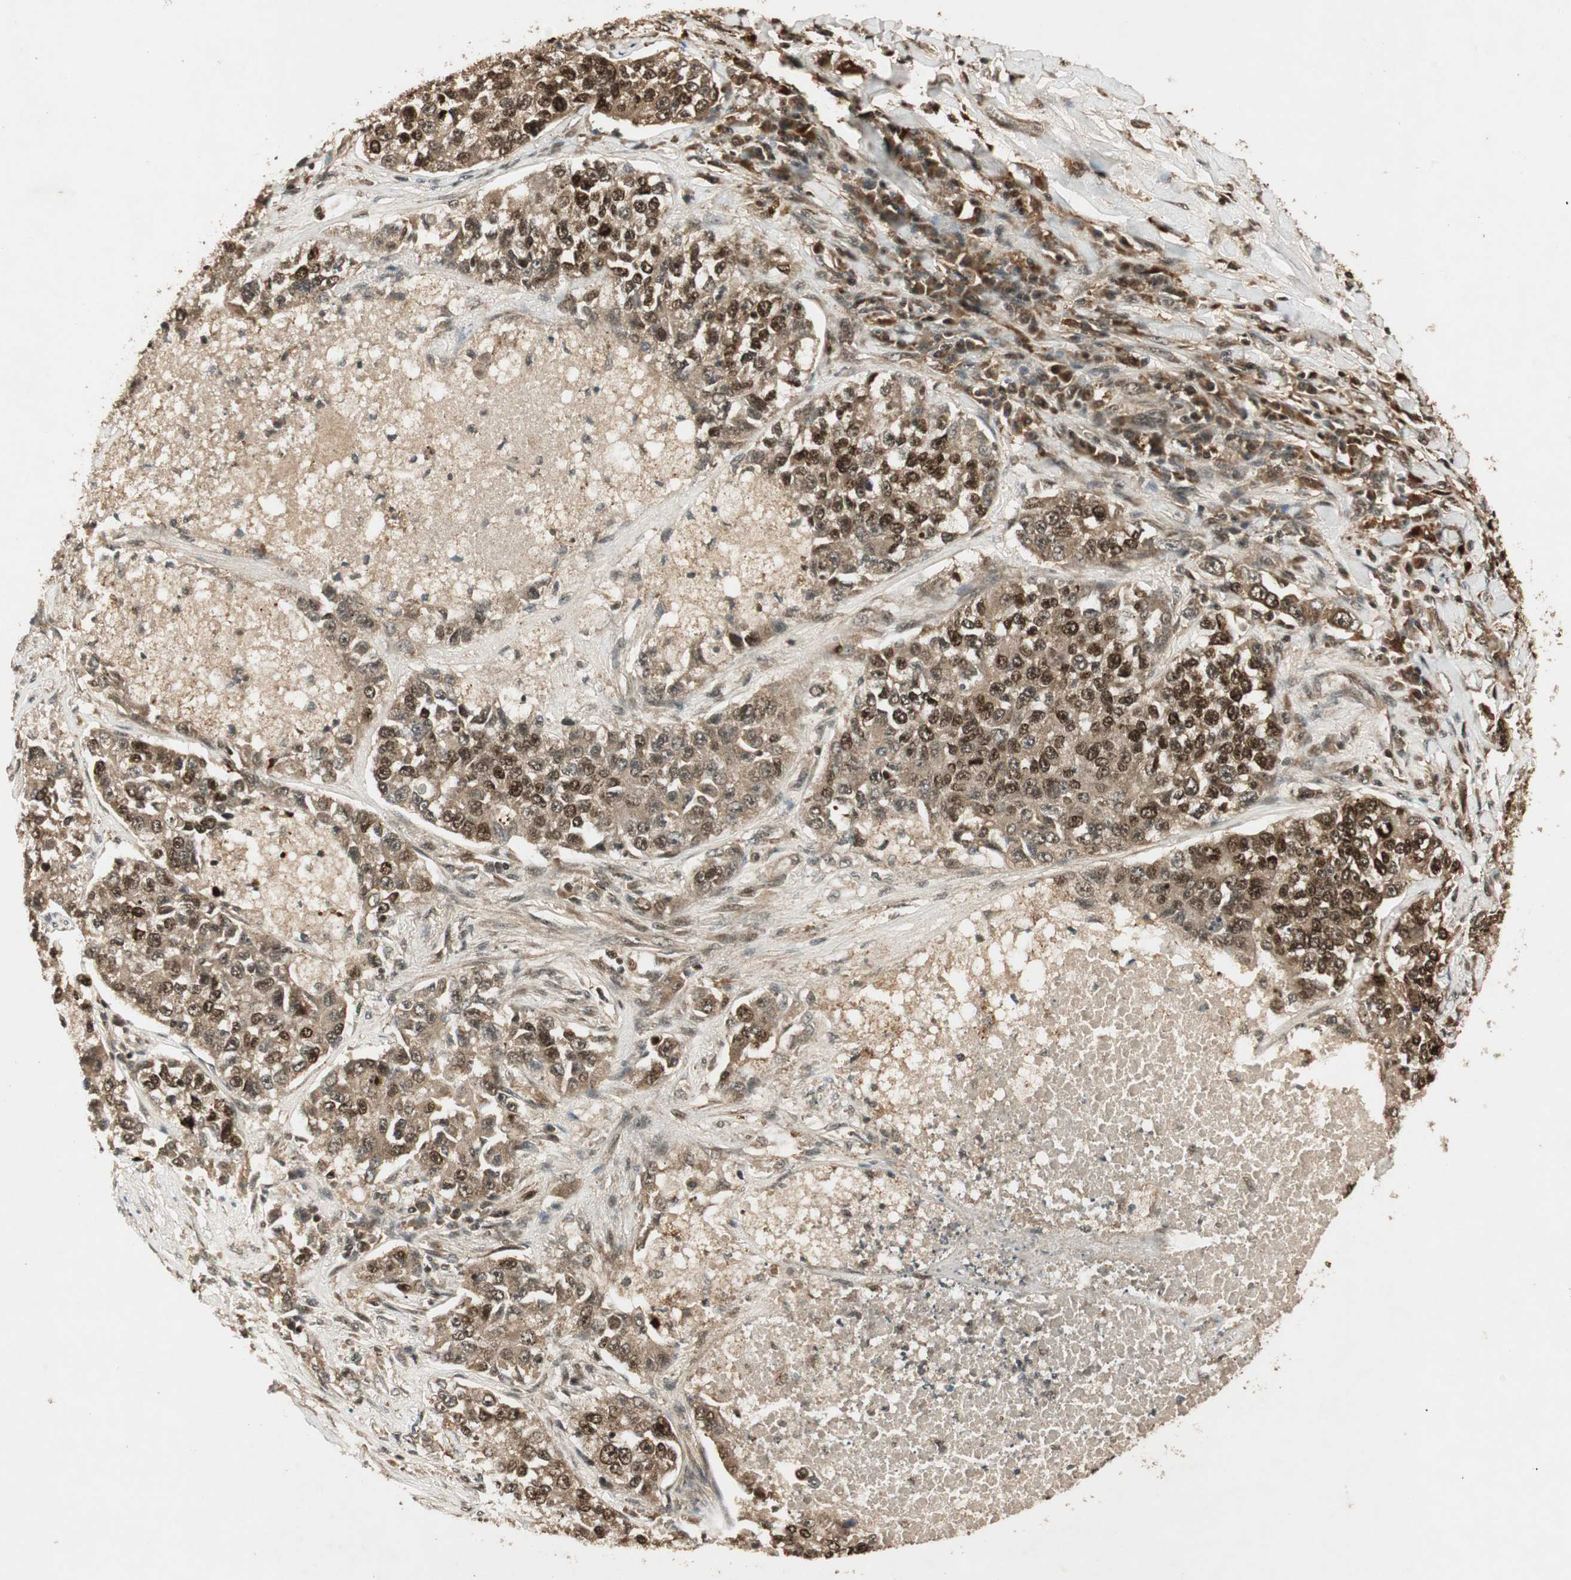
{"staining": {"intensity": "strong", "quantity": ">75%", "location": "cytoplasmic/membranous,nuclear"}, "tissue": "lung cancer", "cell_type": "Tumor cells", "image_type": "cancer", "snomed": [{"axis": "morphology", "description": "Adenocarcinoma, NOS"}, {"axis": "topography", "description": "Lung"}], "caption": "Immunohistochemistry staining of adenocarcinoma (lung), which reveals high levels of strong cytoplasmic/membranous and nuclear positivity in about >75% of tumor cells indicating strong cytoplasmic/membranous and nuclear protein staining. The staining was performed using DAB (3,3'-diaminobenzidine) (brown) for protein detection and nuclei were counterstained in hematoxylin (blue).", "gene": "RPA3", "patient": {"sex": "male", "age": 49}}